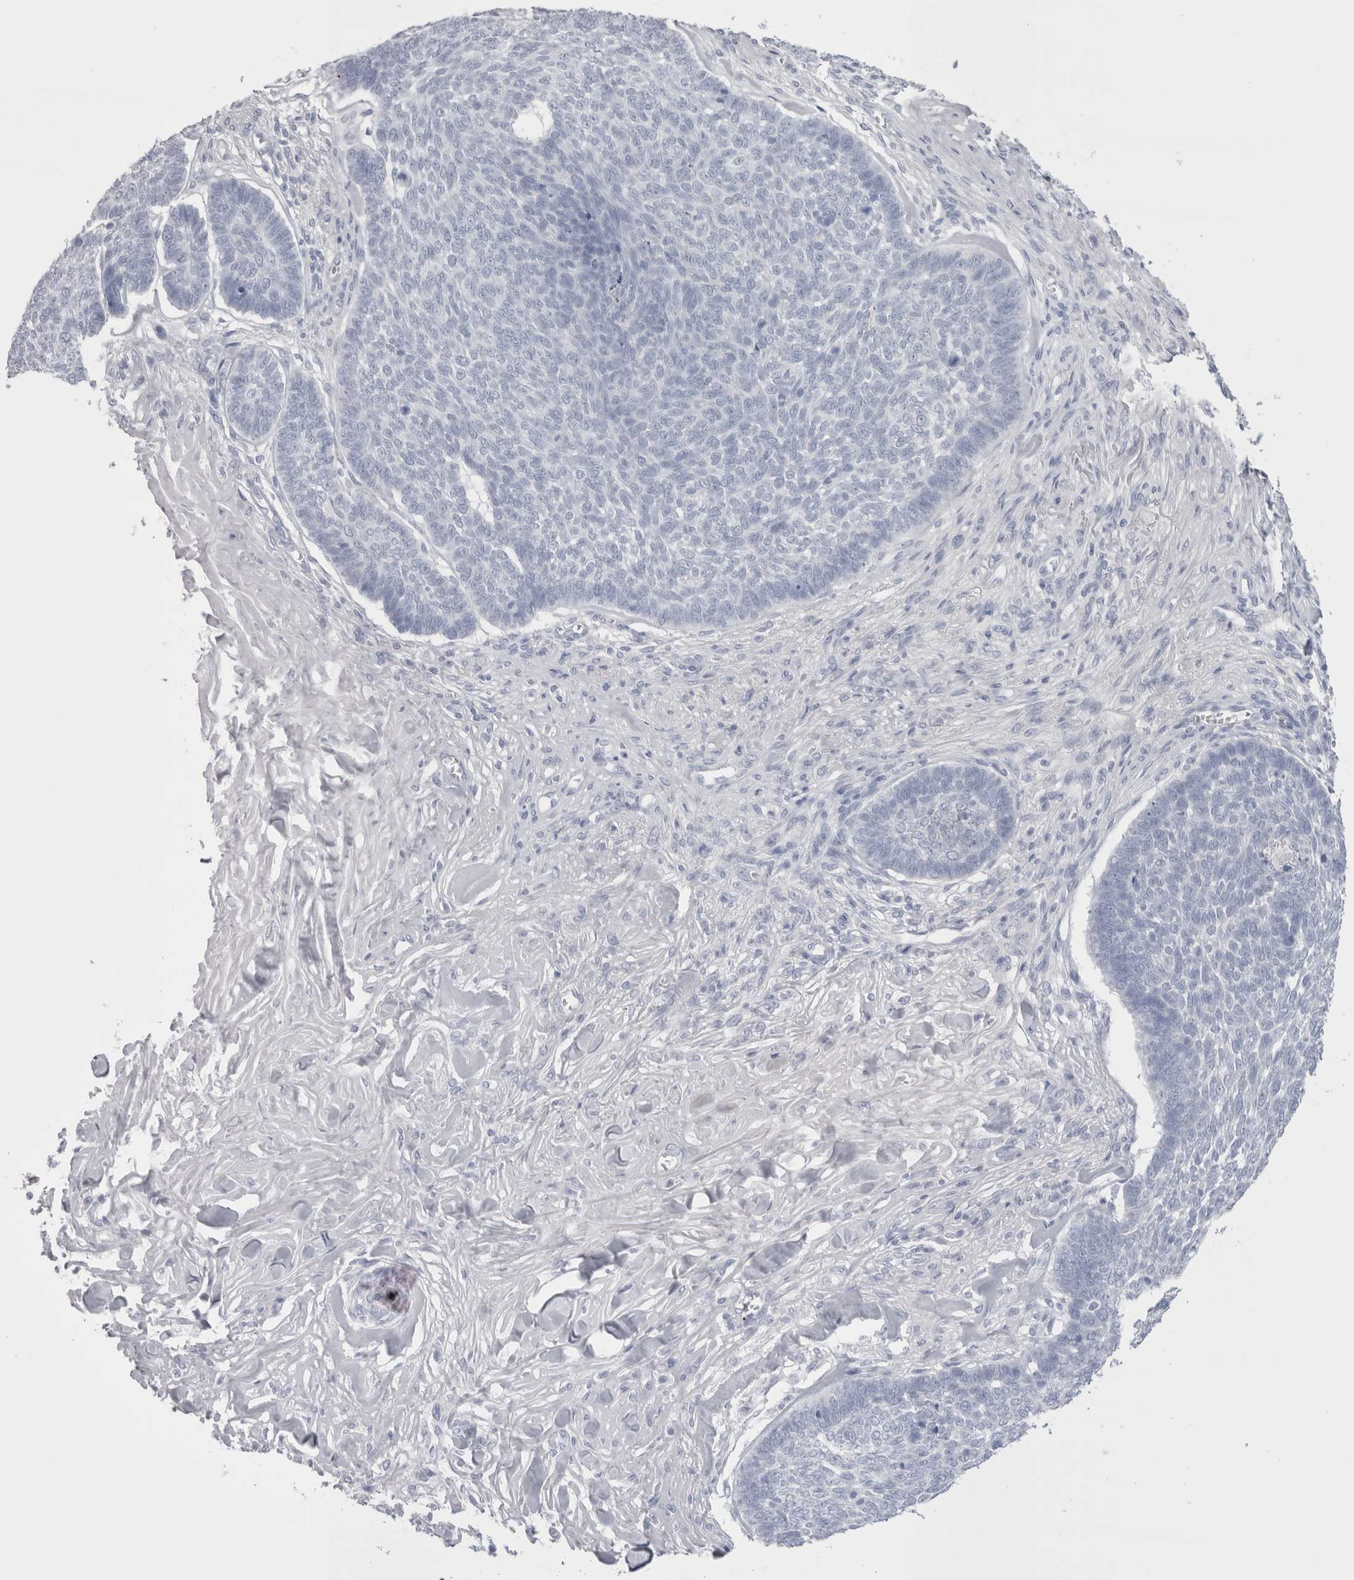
{"staining": {"intensity": "negative", "quantity": "none", "location": "none"}, "tissue": "skin cancer", "cell_type": "Tumor cells", "image_type": "cancer", "snomed": [{"axis": "morphology", "description": "Basal cell carcinoma"}, {"axis": "topography", "description": "Skin"}], "caption": "This is an immunohistochemistry (IHC) micrograph of basal cell carcinoma (skin). There is no expression in tumor cells.", "gene": "SUCNR1", "patient": {"sex": "male", "age": 84}}